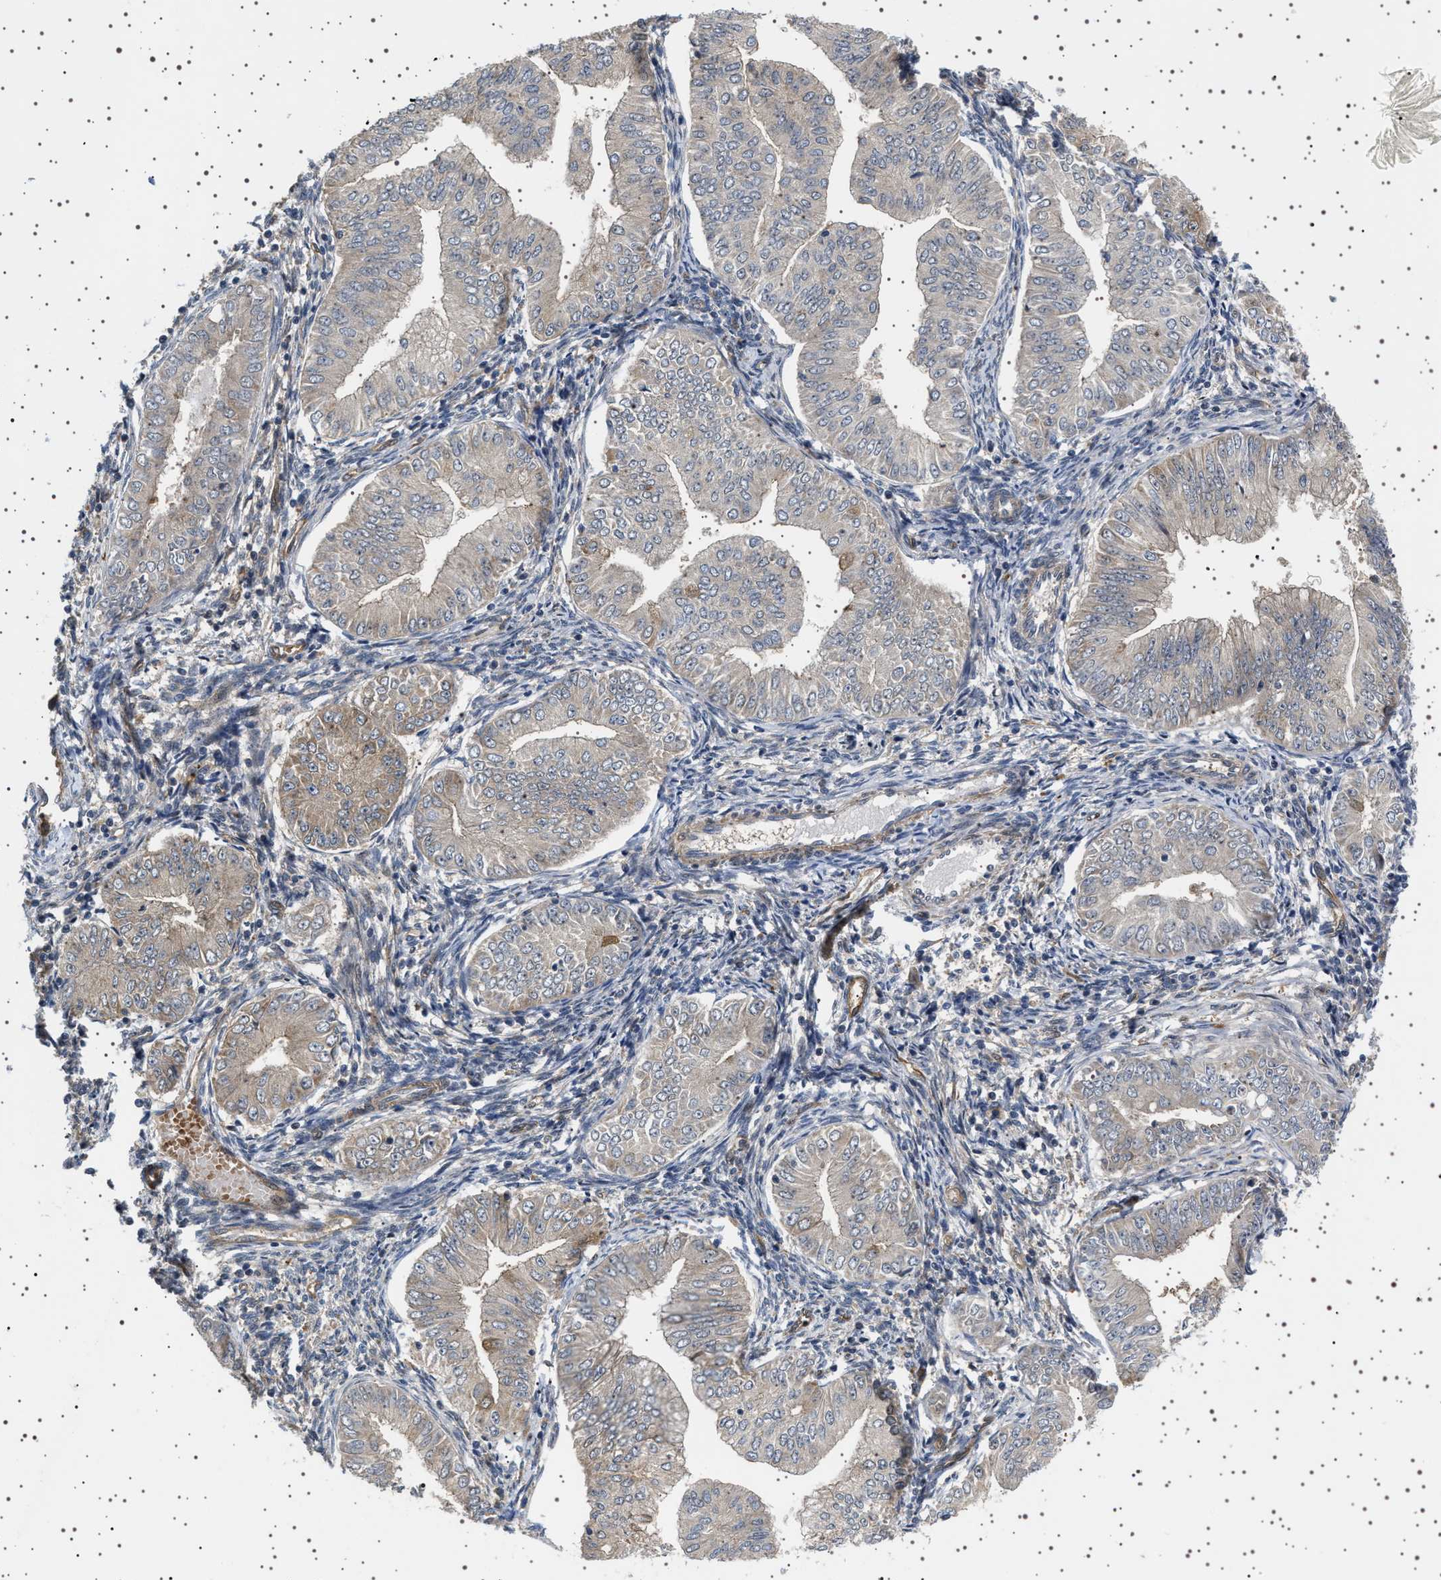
{"staining": {"intensity": "weak", "quantity": "<25%", "location": "cytoplasmic/membranous"}, "tissue": "endometrial cancer", "cell_type": "Tumor cells", "image_type": "cancer", "snomed": [{"axis": "morphology", "description": "Normal tissue, NOS"}, {"axis": "morphology", "description": "Adenocarcinoma, NOS"}, {"axis": "topography", "description": "Endometrium"}], "caption": "Adenocarcinoma (endometrial) stained for a protein using immunohistochemistry exhibits no staining tumor cells.", "gene": "BAG3", "patient": {"sex": "female", "age": 53}}